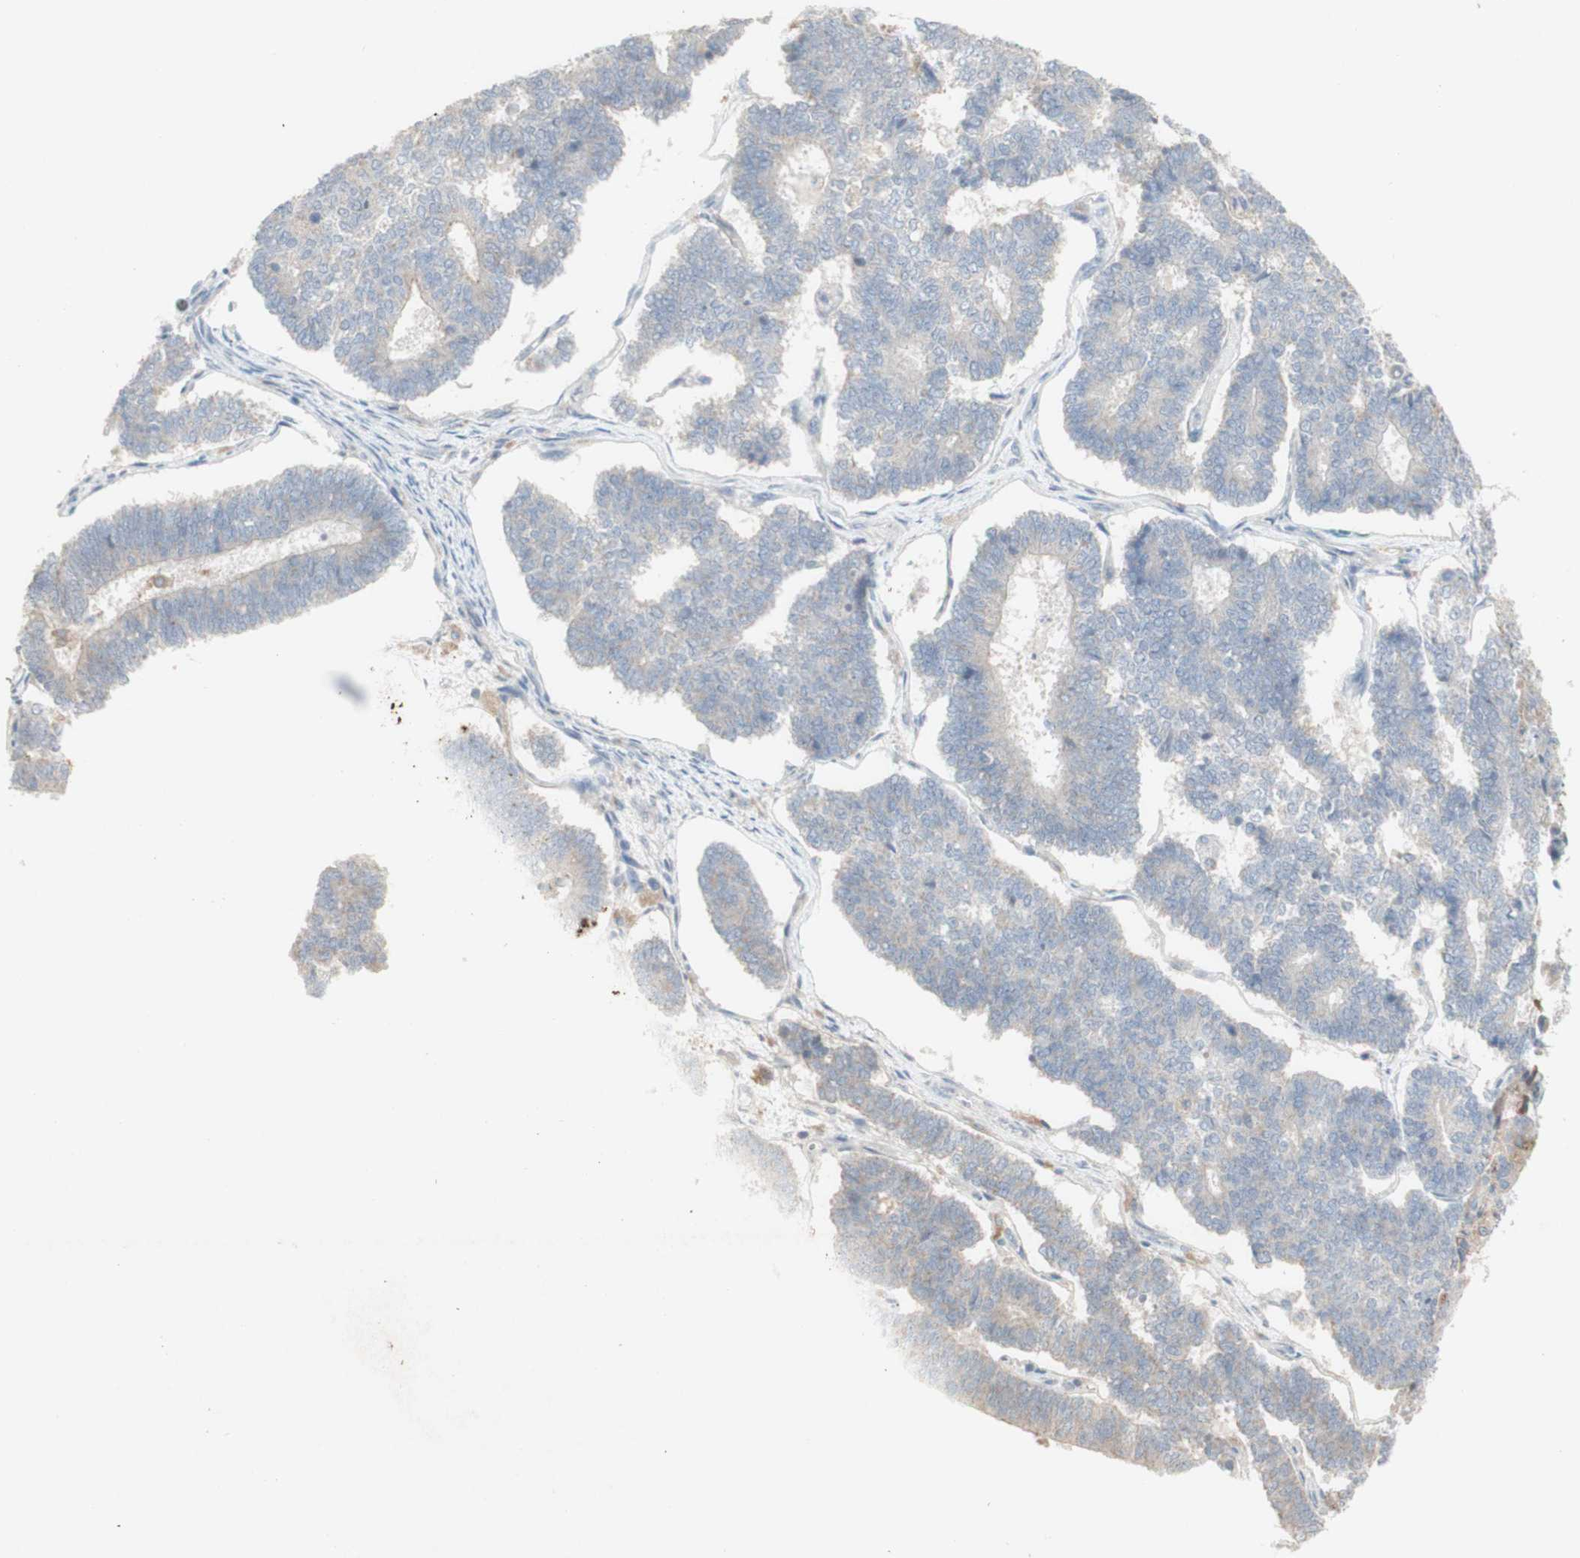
{"staining": {"intensity": "negative", "quantity": "none", "location": "none"}, "tissue": "endometrial cancer", "cell_type": "Tumor cells", "image_type": "cancer", "snomed": [{"axis": "morphology", "description": "Adenocarcinoma, NOS"}, {"axis": "topography", "description": "Endometrium"}], "caption": "A photomicrograph of human endometrial adenocarcinoma is negative for staining in tumor cells.", "gene": "ATP6V1B1", "patient": {"sex": "female", "age": 70}}